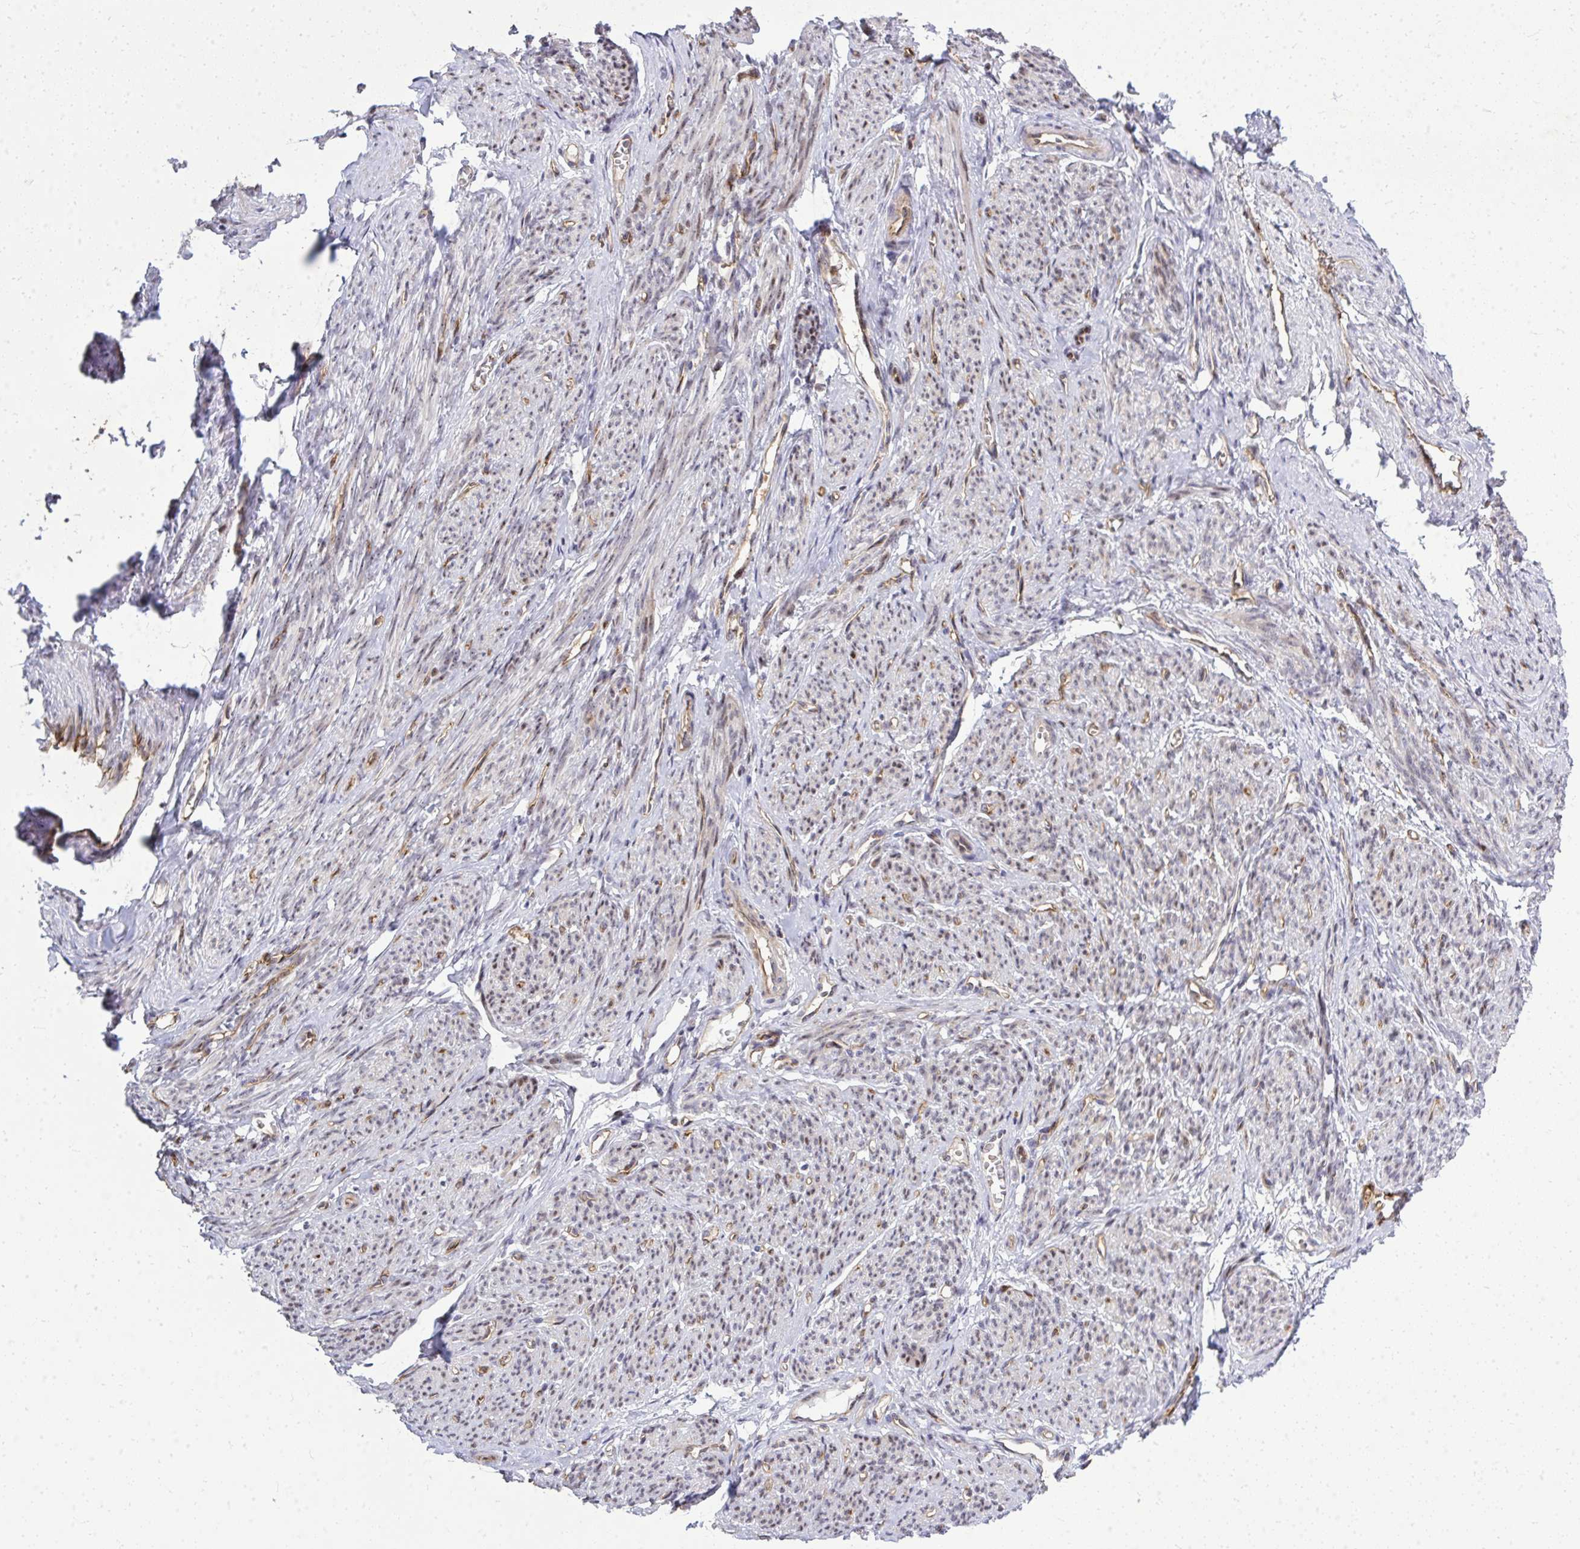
{"staining": {"intensity": "weak", "quantity": "25%-75%", "location": "cytoplasmic/membranous"}, "tissue": "smooth muscle", "cell_type": "Smooth muscle cells", "image_type": "normal", "snomed": [{"axis": "morphology", "description": "Normal tissue, NOS"}, {"axis": "topography", "description": "Smooth muscle"}], "caption": "Smooth muscle stained with DAB immunohistochemistry (IHC) shows low levels of weak cytoplasmic/membranous staining in approximately 25%-75% of smooth muscle cells.", "gene": "FOXN3", "patient": {"sex": "female", "age": 65}}